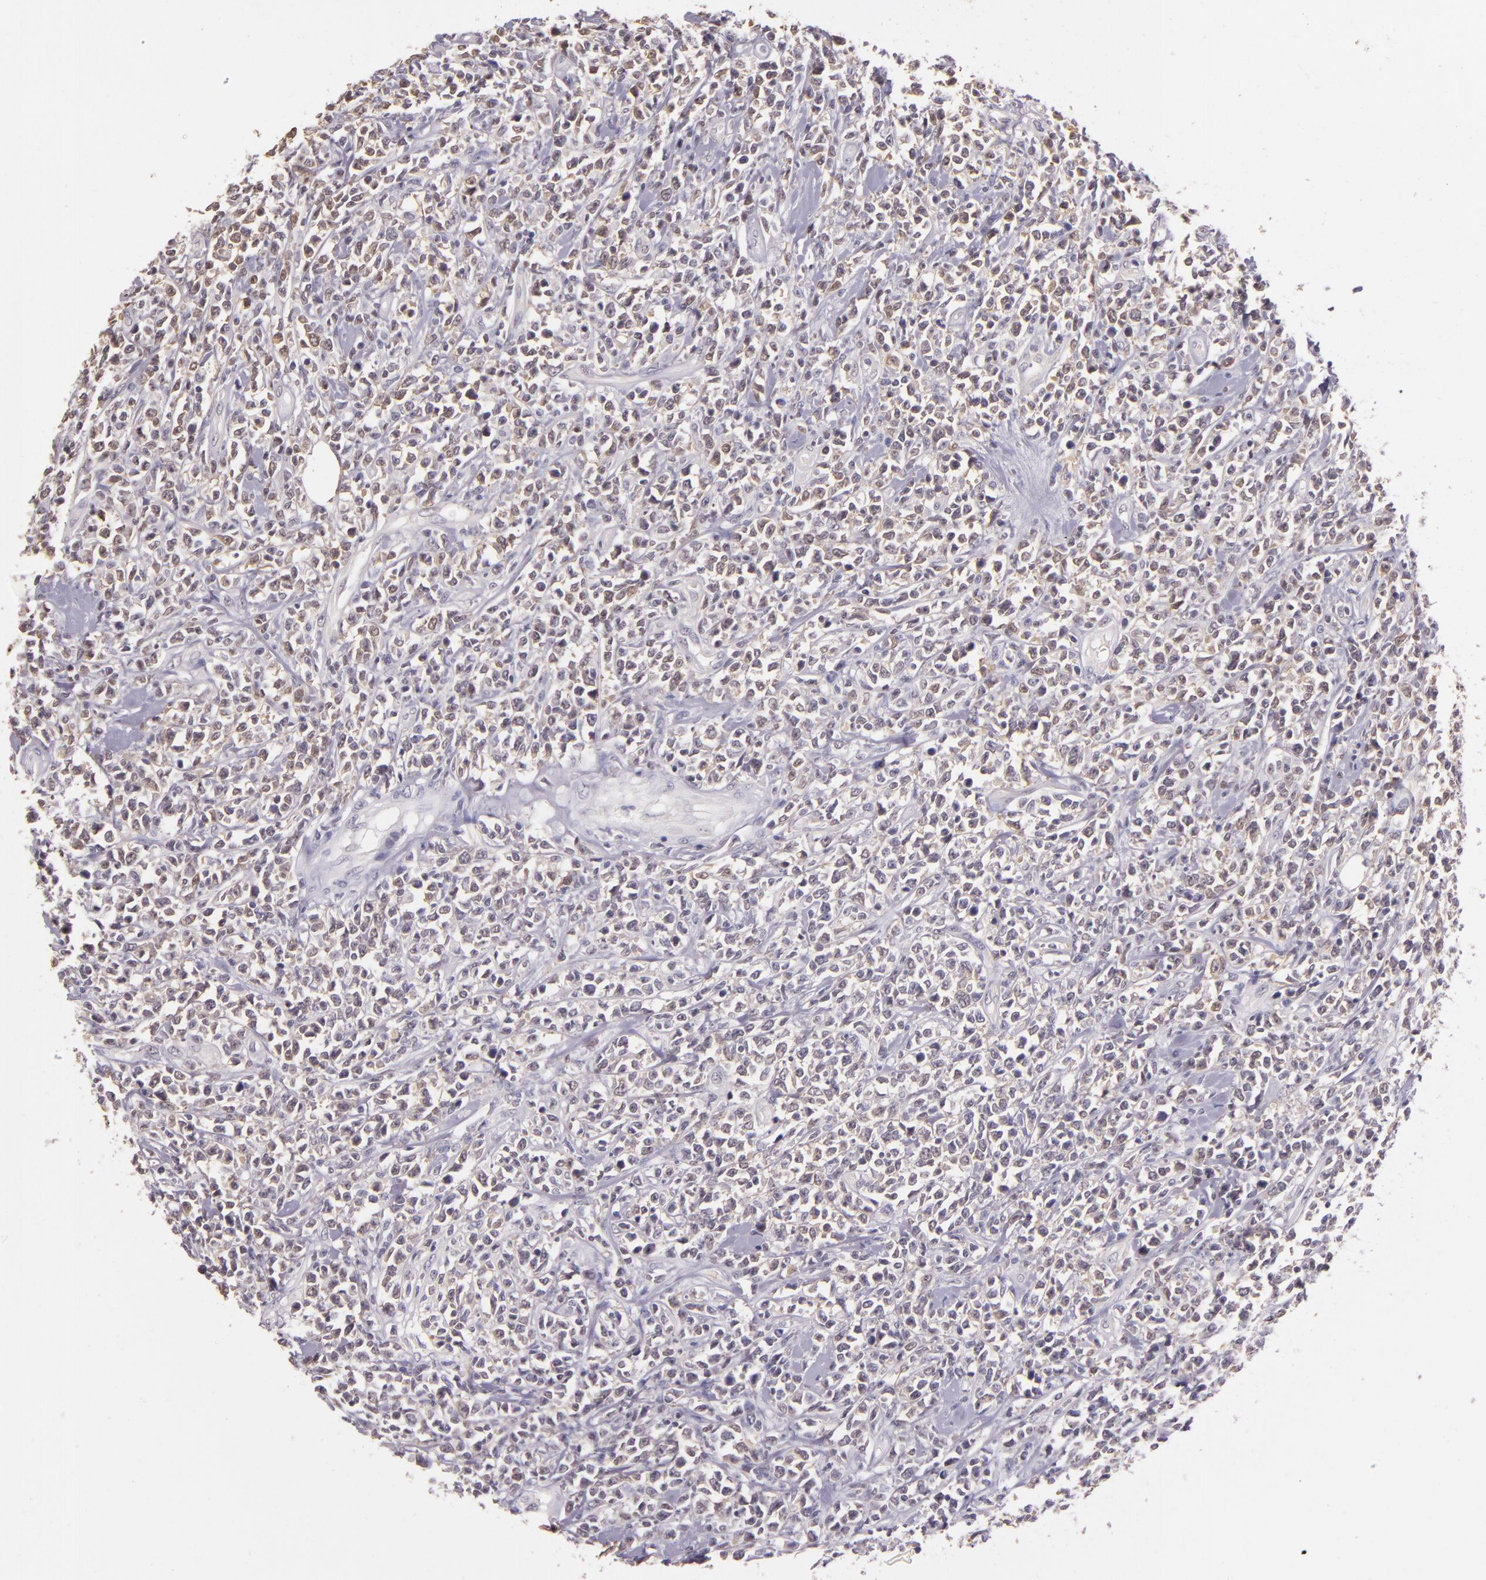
{"staining": {"intensity": "moderate", "quantity": "25%-75%", "location": "nuclear"}, "tissue": "lymphoma", "cell_type": "Tumor cells", "image_type": "cancer", "snomed": [{"axis": "morphology", "description": "Malignant lymphoma, non-Hodgkin's type, High grade"}, {"axis": "topography", "description": "Colon"}], "caption": "This histopathology image shows immunohistochemistry (IHC) staining of human lymphoma, with medium moderate nuclear positivity in approximately 25%-75% of tumor cells.", "gene": "HSPA8", "patient": {"sex": "male", "age": 82}}